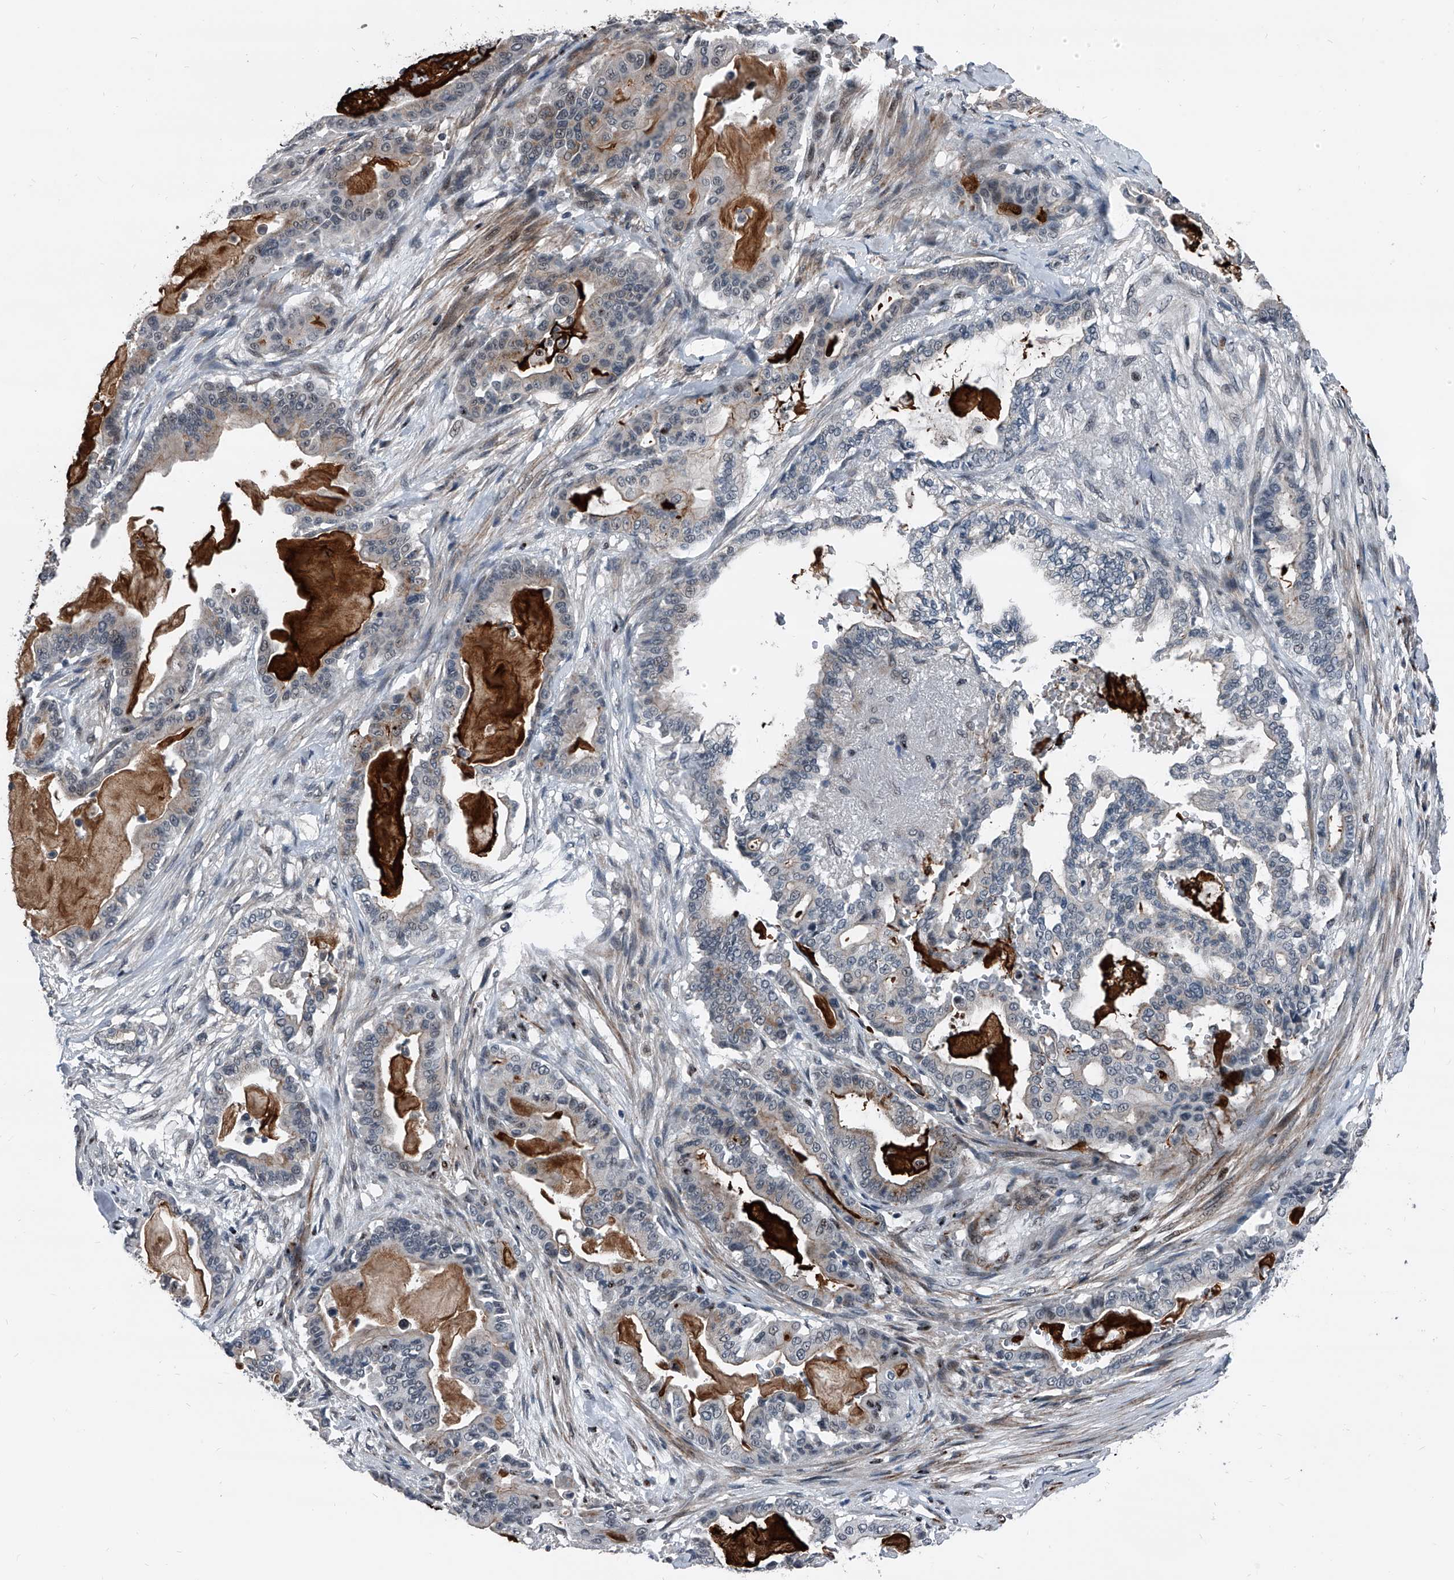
{"staining": {"intensity": "negative", "quantity": "none", "location": "none"}, "tissue": "pancreatic cancer", "cell_type": "Tumor cells", "image_type": "cancer", "snomed": [{"axis": "morphology", "description": "Adenocarcinoma, NOS"}, {"axis": "topography", "description": "Pancreas"}], "caption": "An image of human pancreatic adenocarcinoma is negative for staining in tumor cells.", "gene": "MEN1", "patient": {"sex": "male", "age": 63}}